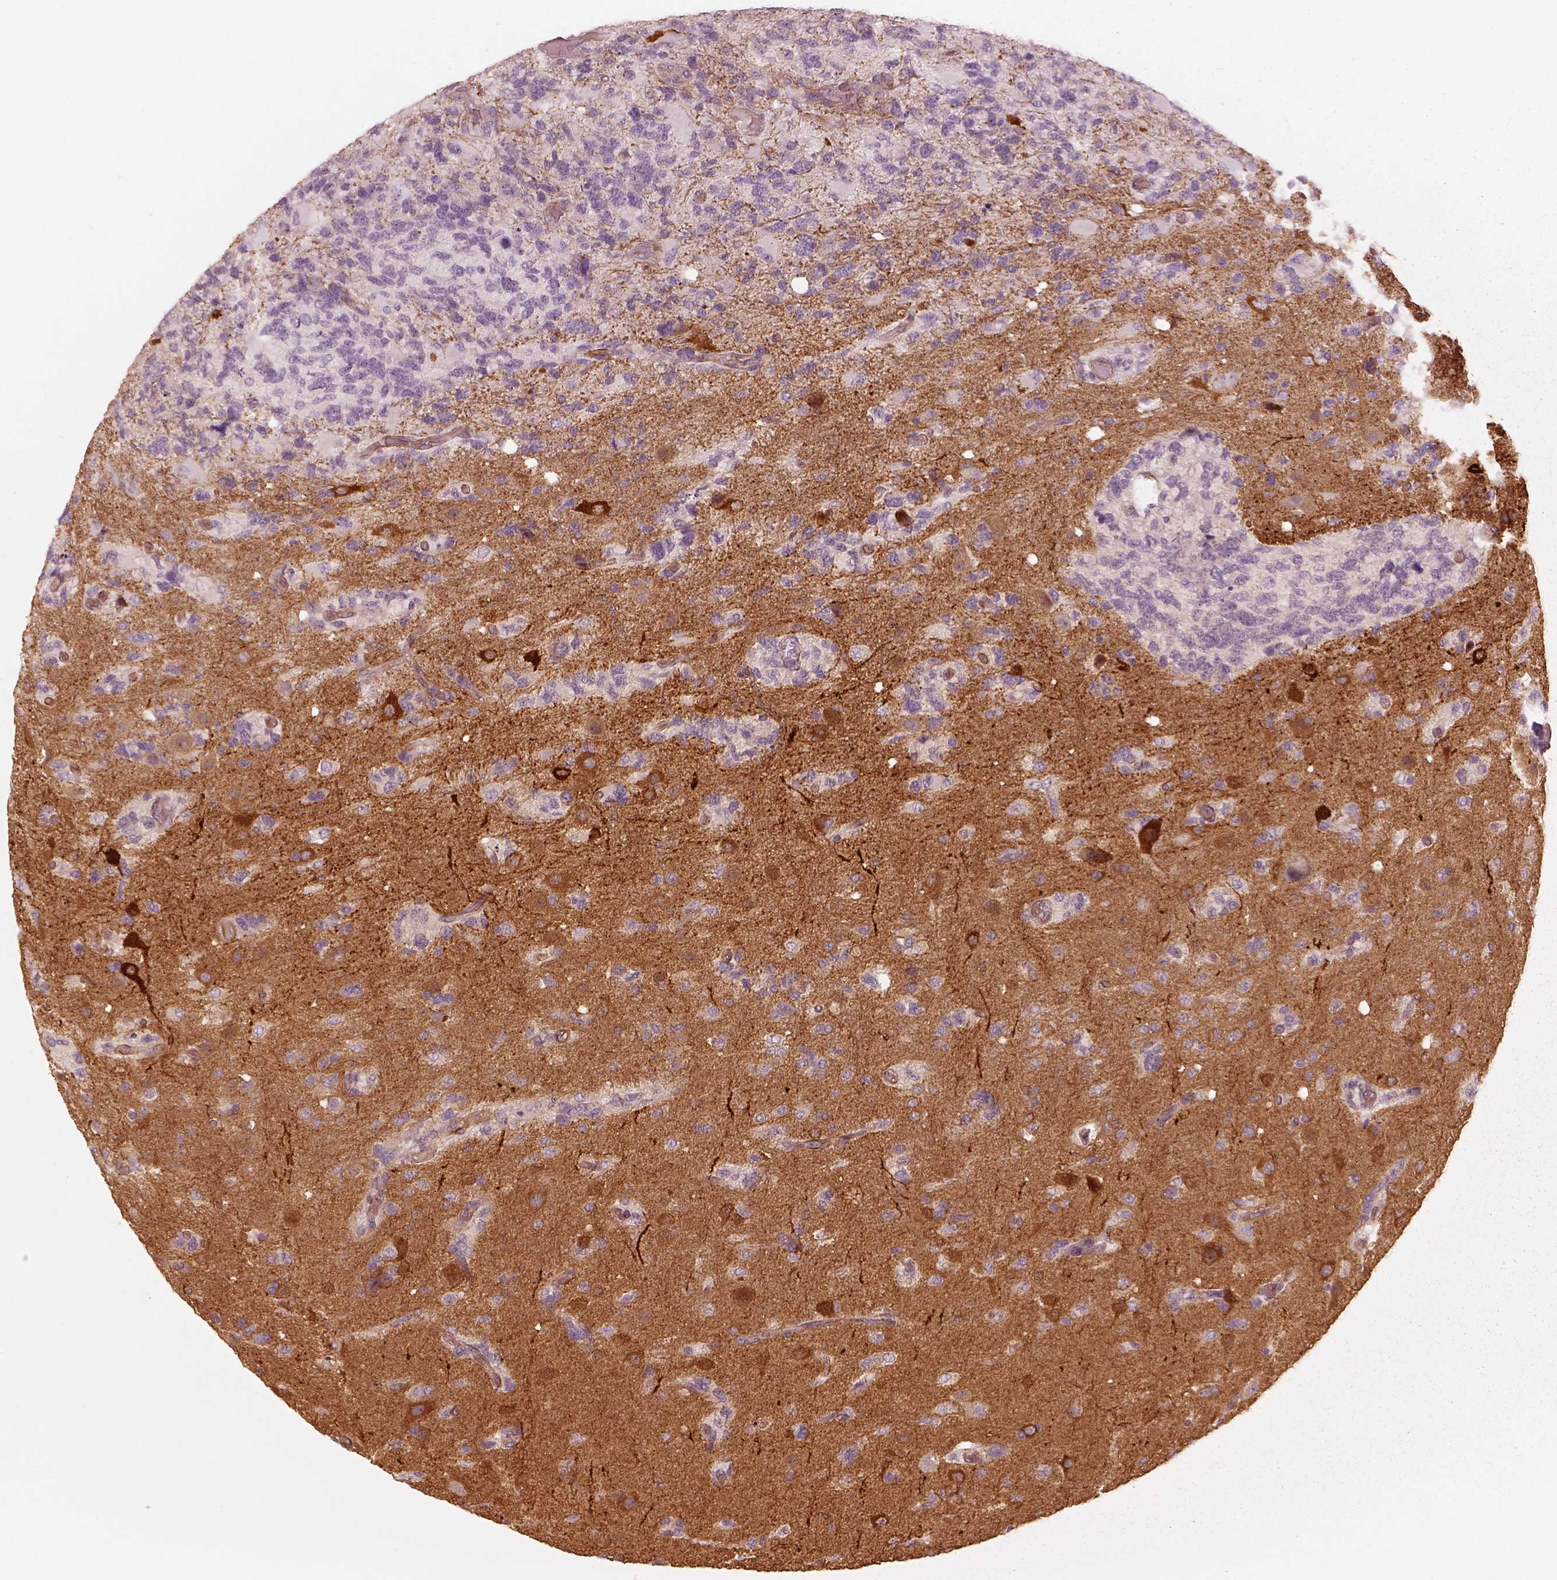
{"staining": {"intensity": "negative", "quantity": "none", "location": "none"}, "tissue": "glioma", "cell_type": "Tumor cells", "image_type": "cancer", "snomed": [{"axis": "morphology", "description": "Glioma, malignant, High grade"}, {"axis": "topography", "description": "Brain"}], "caption": "IHC of human malignant glioma (high-grade) displays no expression in tumor cells.", "gene": "CRYM", "patient": {"sex": "female", "age": 71}}